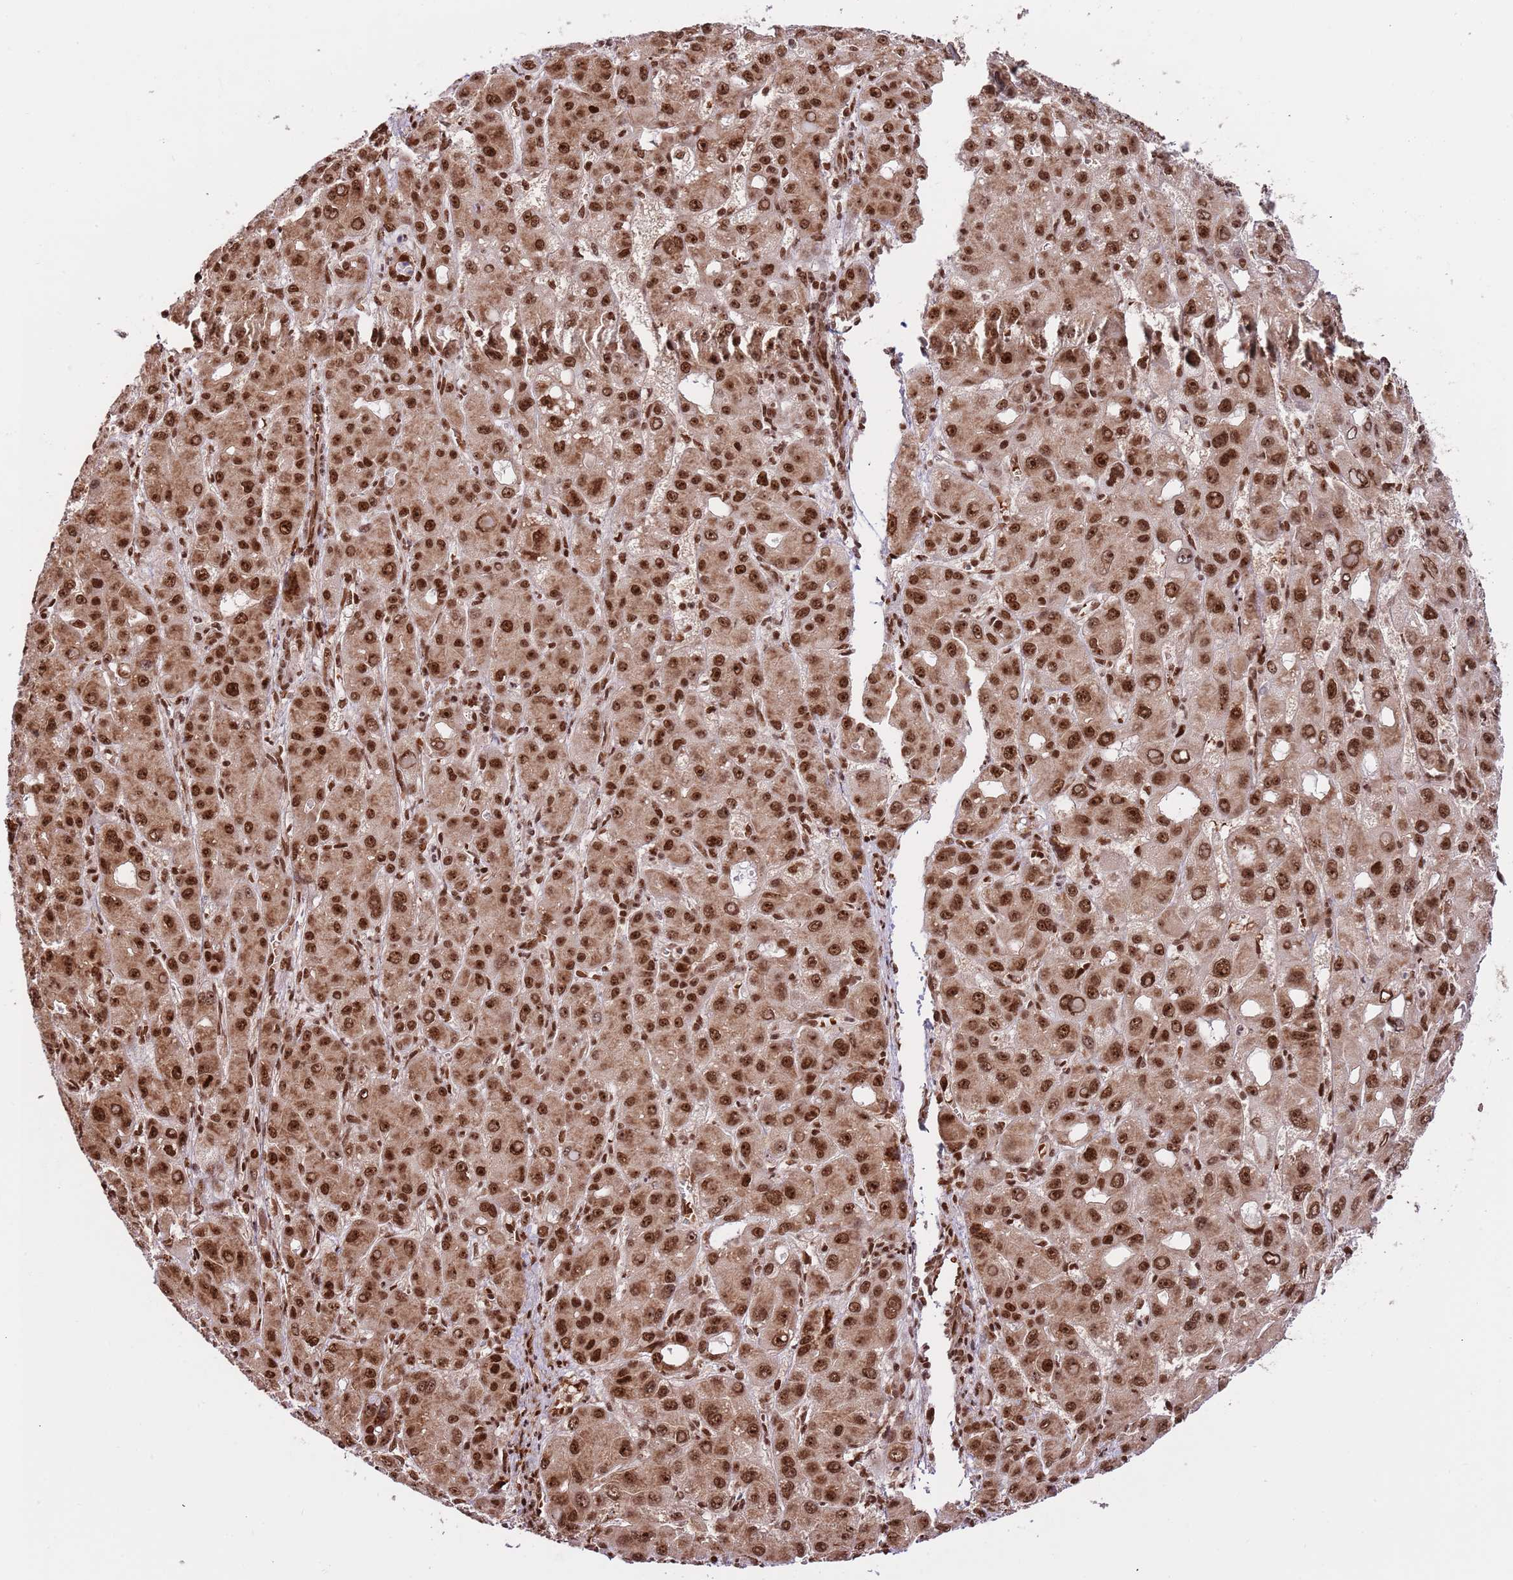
{"staining": {"intensity": "moderate", "quantity": ">75%", "location": "cytoplasmic/membranous,nuclear"}, "tissue": "liver cancer", "cell_type": "Tumor cells", "image_type": "cancer", "snomed": [{"axis": "morphology", "description": "Carcinoma, Hepatocellular, NOS"}, {"axis": "topography", "description": "Liver"}], "caption": "Immunohistochemistry (IHC) image of neoplastic tissue: human liver hepatocellular carcinoma stained using IHC displays medium levels of moderate protein expression localized specifically in the cytoplasmic/membranous and nuclear of tumor cells, appearing as a cytoplasmic/membranous and nuclear brown color.", "gene": "RIF1", "patient": {"sex": "male", "age": 55}}